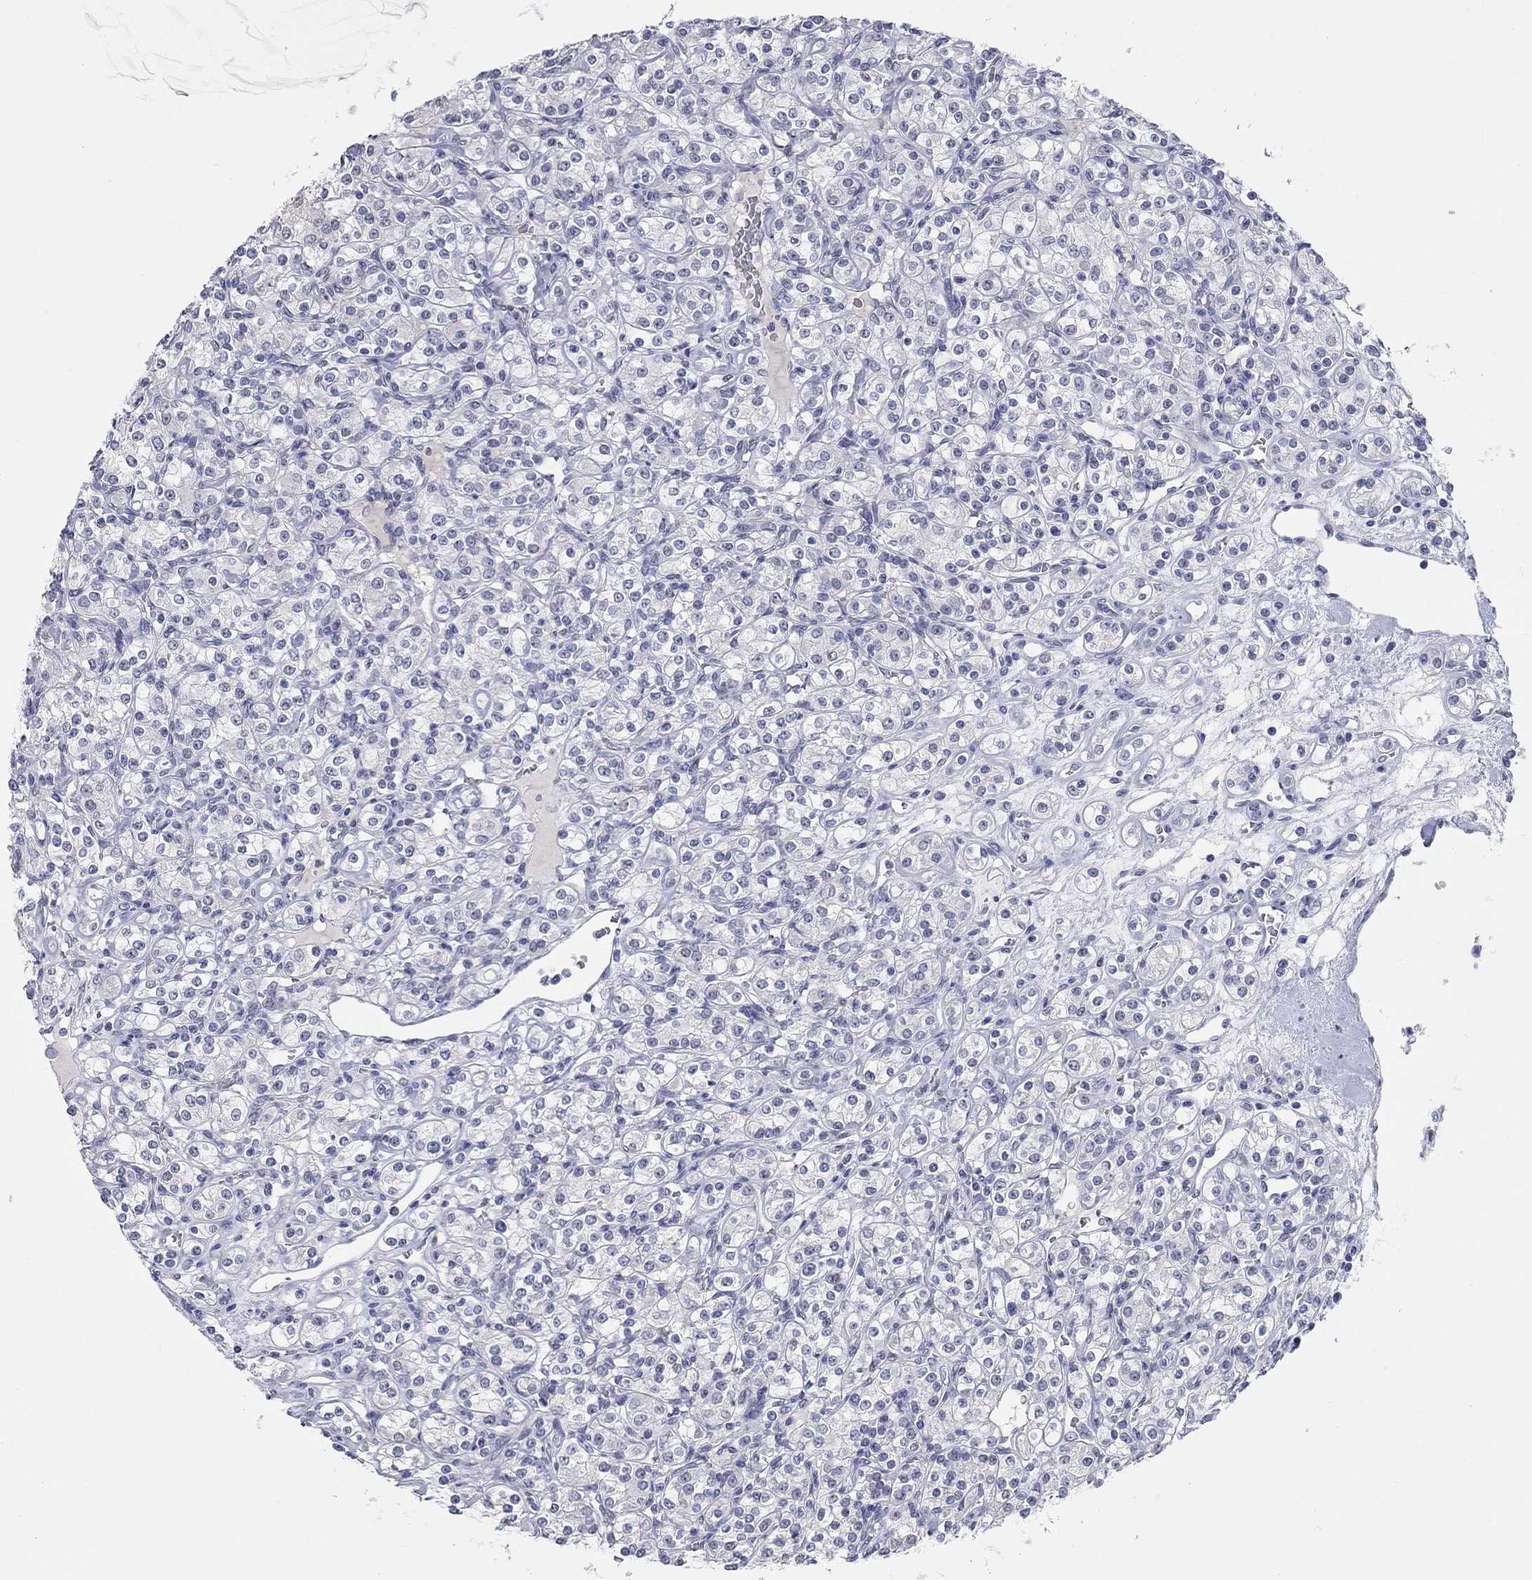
{"staining": {"intensity": "negative", "quantity": "none", "location": "none"}, "tissue": "renal cancer", "cell_type": "Tumor cells", "image_type": "cancer", "snomed": [{"axis": "morphology", "description": "Adenocarcinoma, NOS"}, {"axis": "topography", "description": "Kidney"}], "caption": "Tumor cells are negative for brown protein staining in renal cancer (adenocarcinoma).", "gene": "WASF3", "patient": {"sex": "male", "age": 77}}